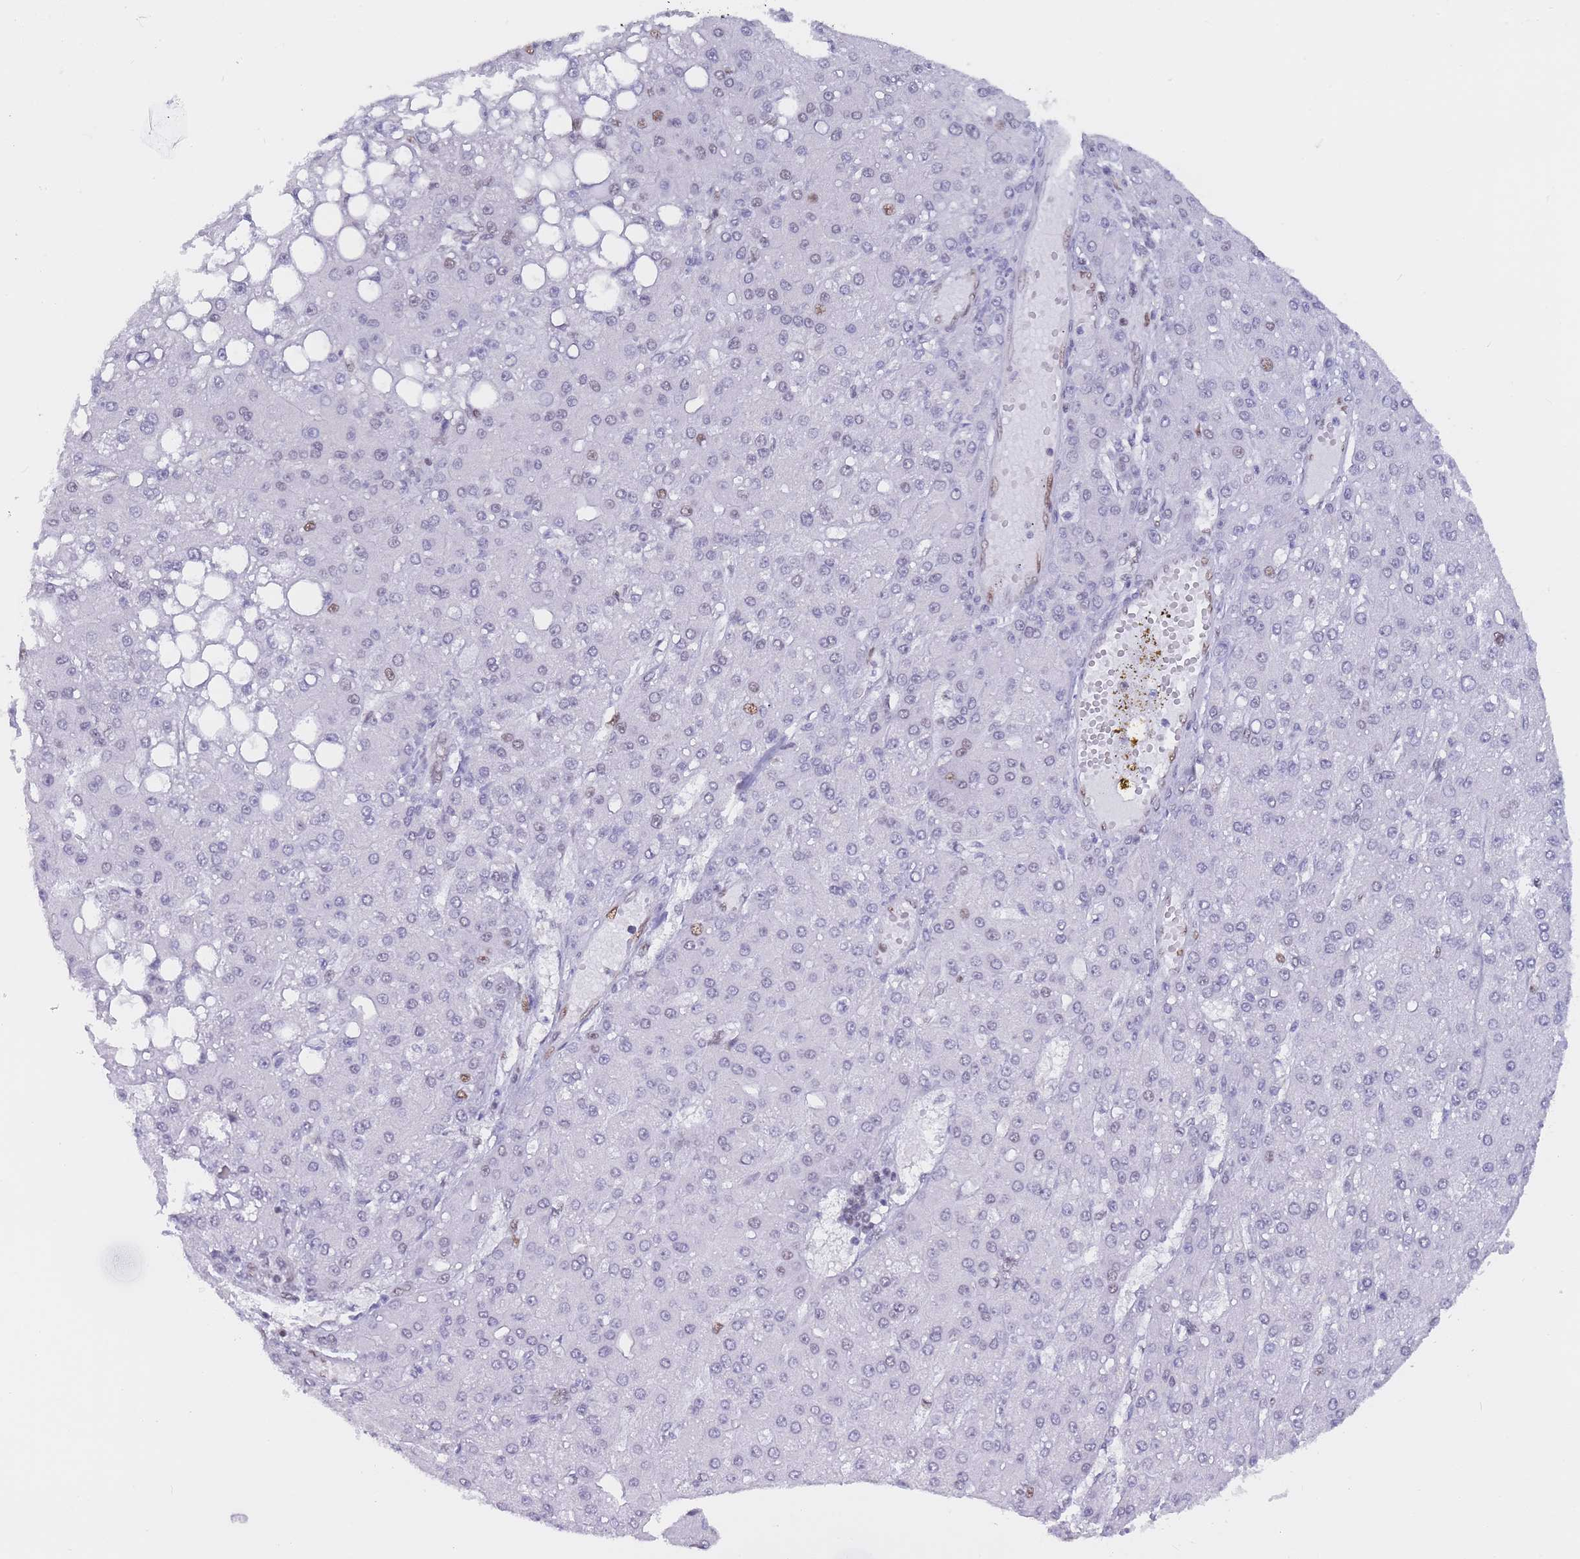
{"staining": {"intensity": "moderate", "quantity": "<25%", "location": "nuclear"}, "tissue": "liver cancer", "cell_type": "Tumor cells", "image_type": "cancer", "snomed": [{"axis": "morphology", "description": "Carcinoma, Hepatocellular, NOS"}, {"axis": "topography", "description": "Liver"}], "caption": "Hepatocellular carcinoma (liver) was stained to show a protein in brown. There is low levels of moderate nuclear staining in approximately <25% of tumor cells.", "gene": "NASP", "patient": {"sex": "male", "age": 67}}